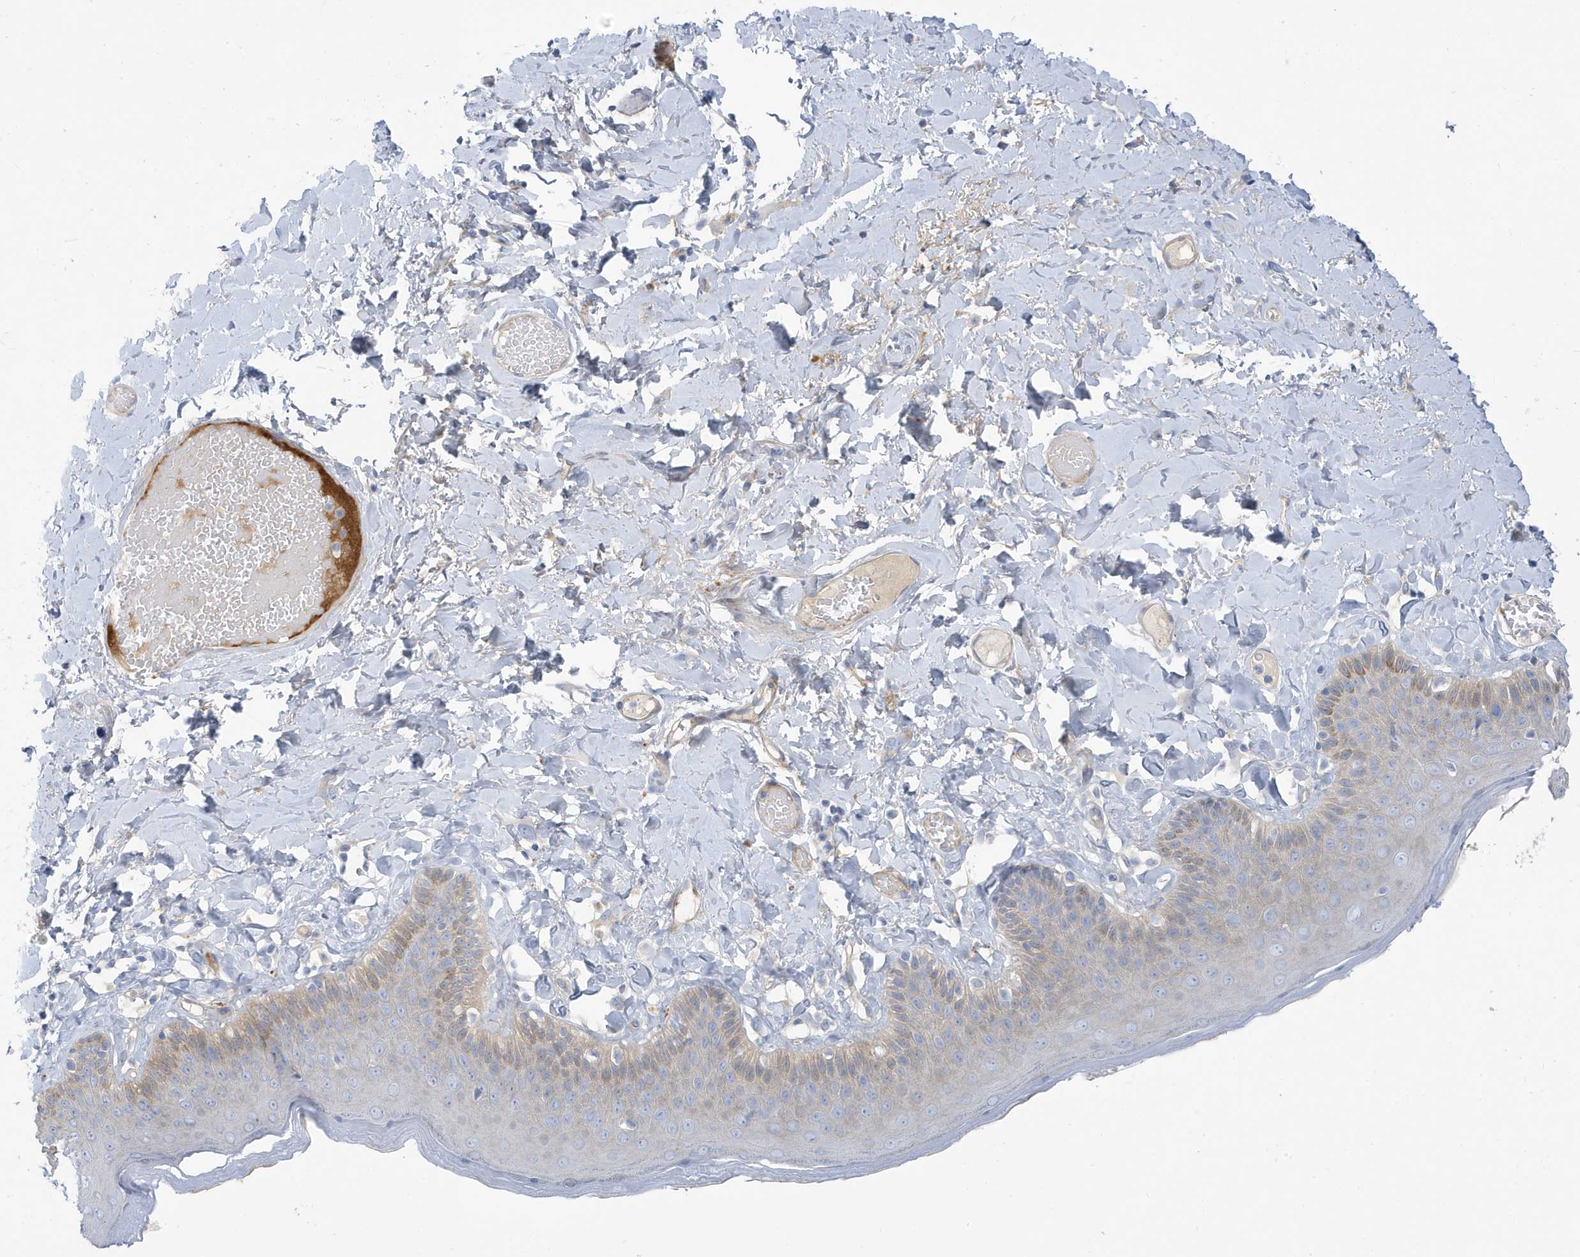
{"staining": {"intensity": "weak", "quantity": "<25%", "location": "cytoplasmic/membranous"}, "tissue": "skin", "cell_type": "Epidermal cells", "image_type": "normal", "snomed": [{"axis": "morphology", "description": "Normal tissue, NOS"}, {"axis": "topography", "description": "Anal"}], "caption": "This histopathology image is of normal skin stained with IHC to label a protein in brown with the nuclei are counter-stained blue. There is no staining in epidermal cells. The staining is performed using DAB (3,3'-diaminobenzidine) brown chromogen with nuclei counter-stained in using hematoxylin.", "gene": "ATP13A5", "patient": {"sex": "male", "age": 69}}